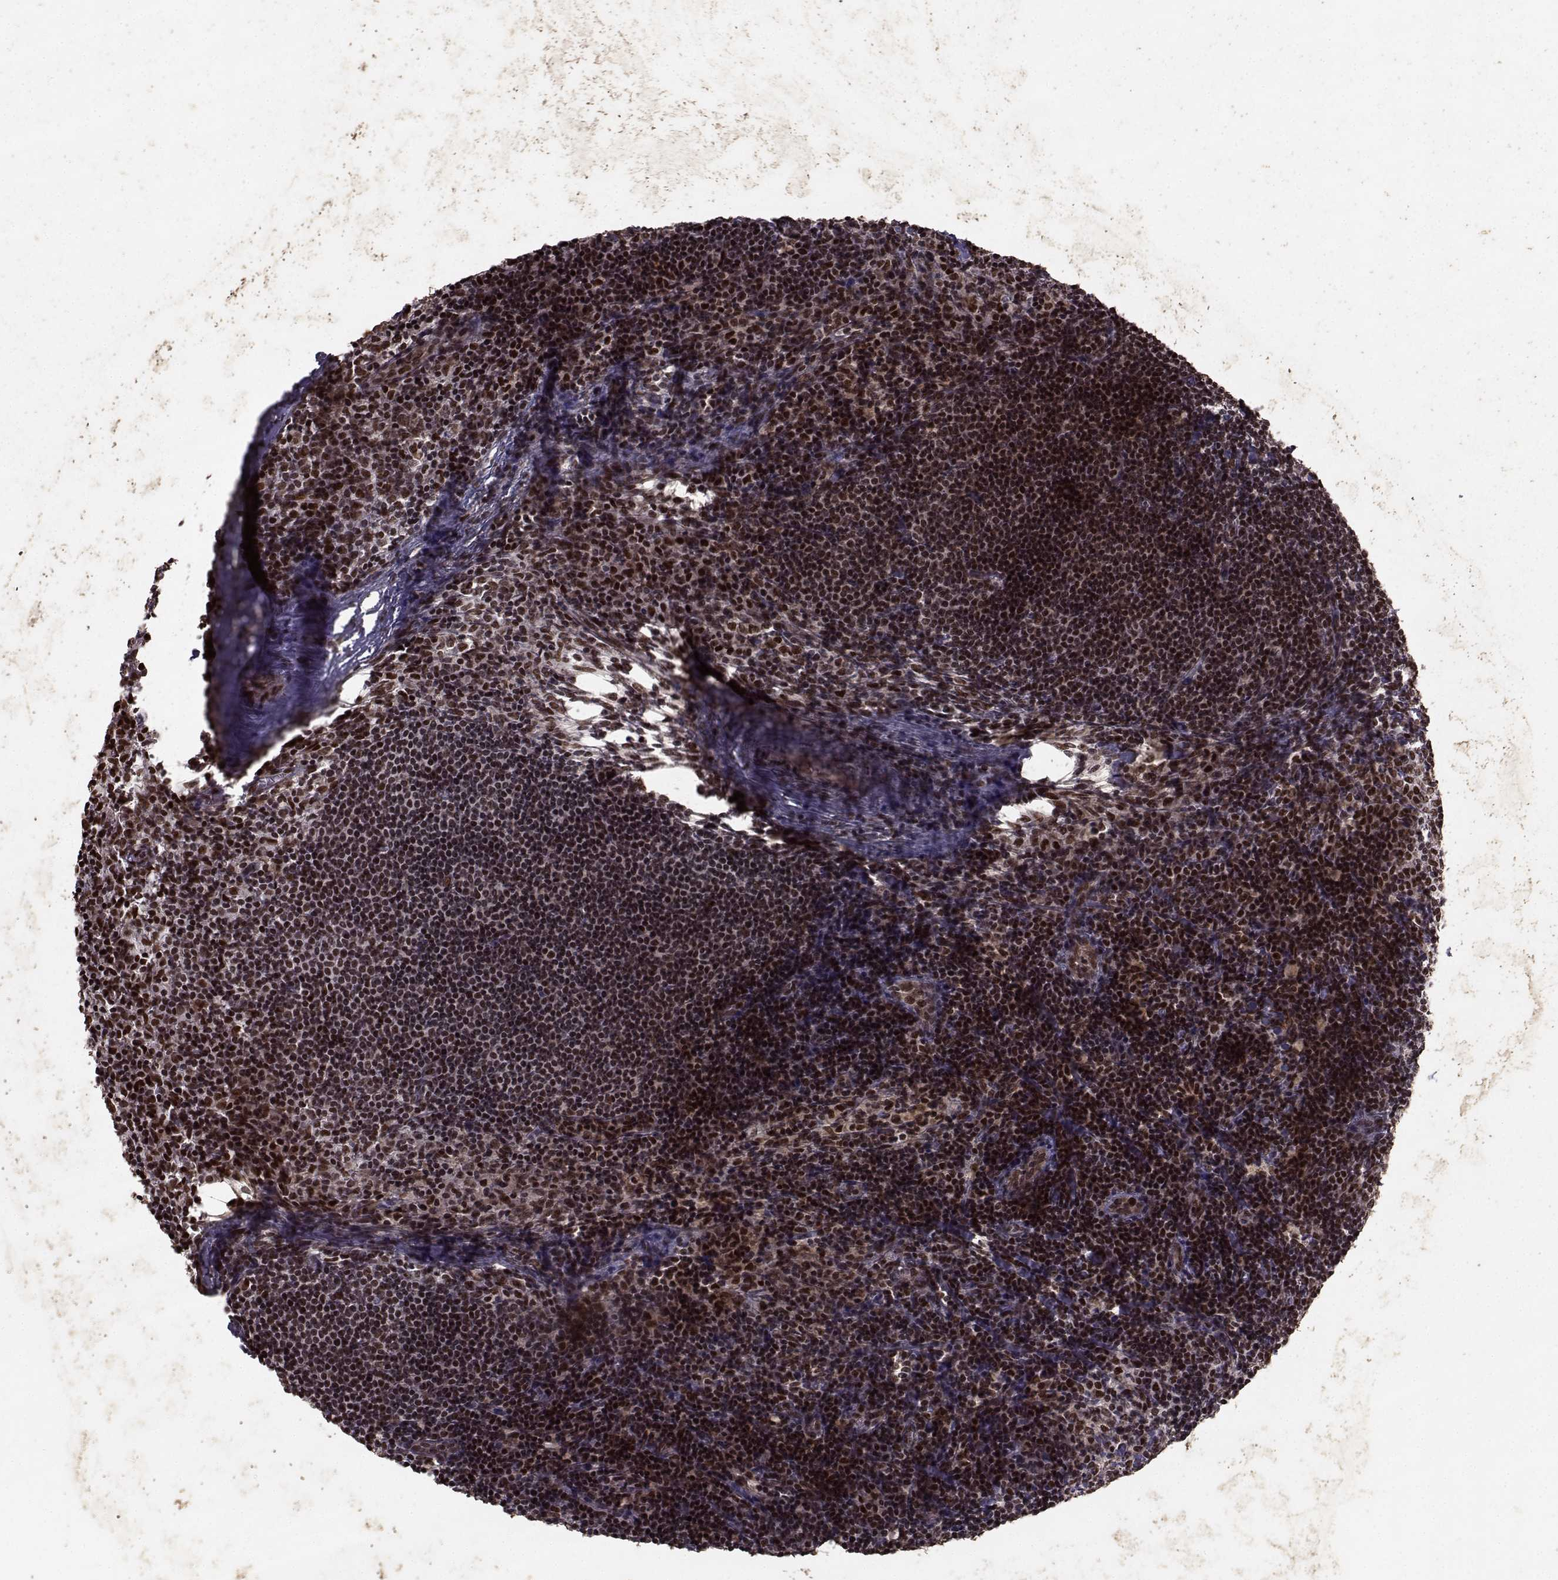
{"staining": {"intensity": "strong", "quantity": ">75%", "location": "nuclear"}, "tissue": "lymph node", "cell_type": "Germinal center cells", "image_type": "normal", "snomed": [{"axis": "morphology", "description": "Normal tissue, NOS"}, {"axis": "topography", "description": "Lymph node"}], "caption": "The immunohistochemical stain labels strong nuclear positivity in germinal center cells of benign lymph node. (Stains: DAB in brown, nuclei in blue, Microscopy: brightfield microscopy at high magnification).", "gene": "SF1", "patient": {"sex": "female", "age": 52}}